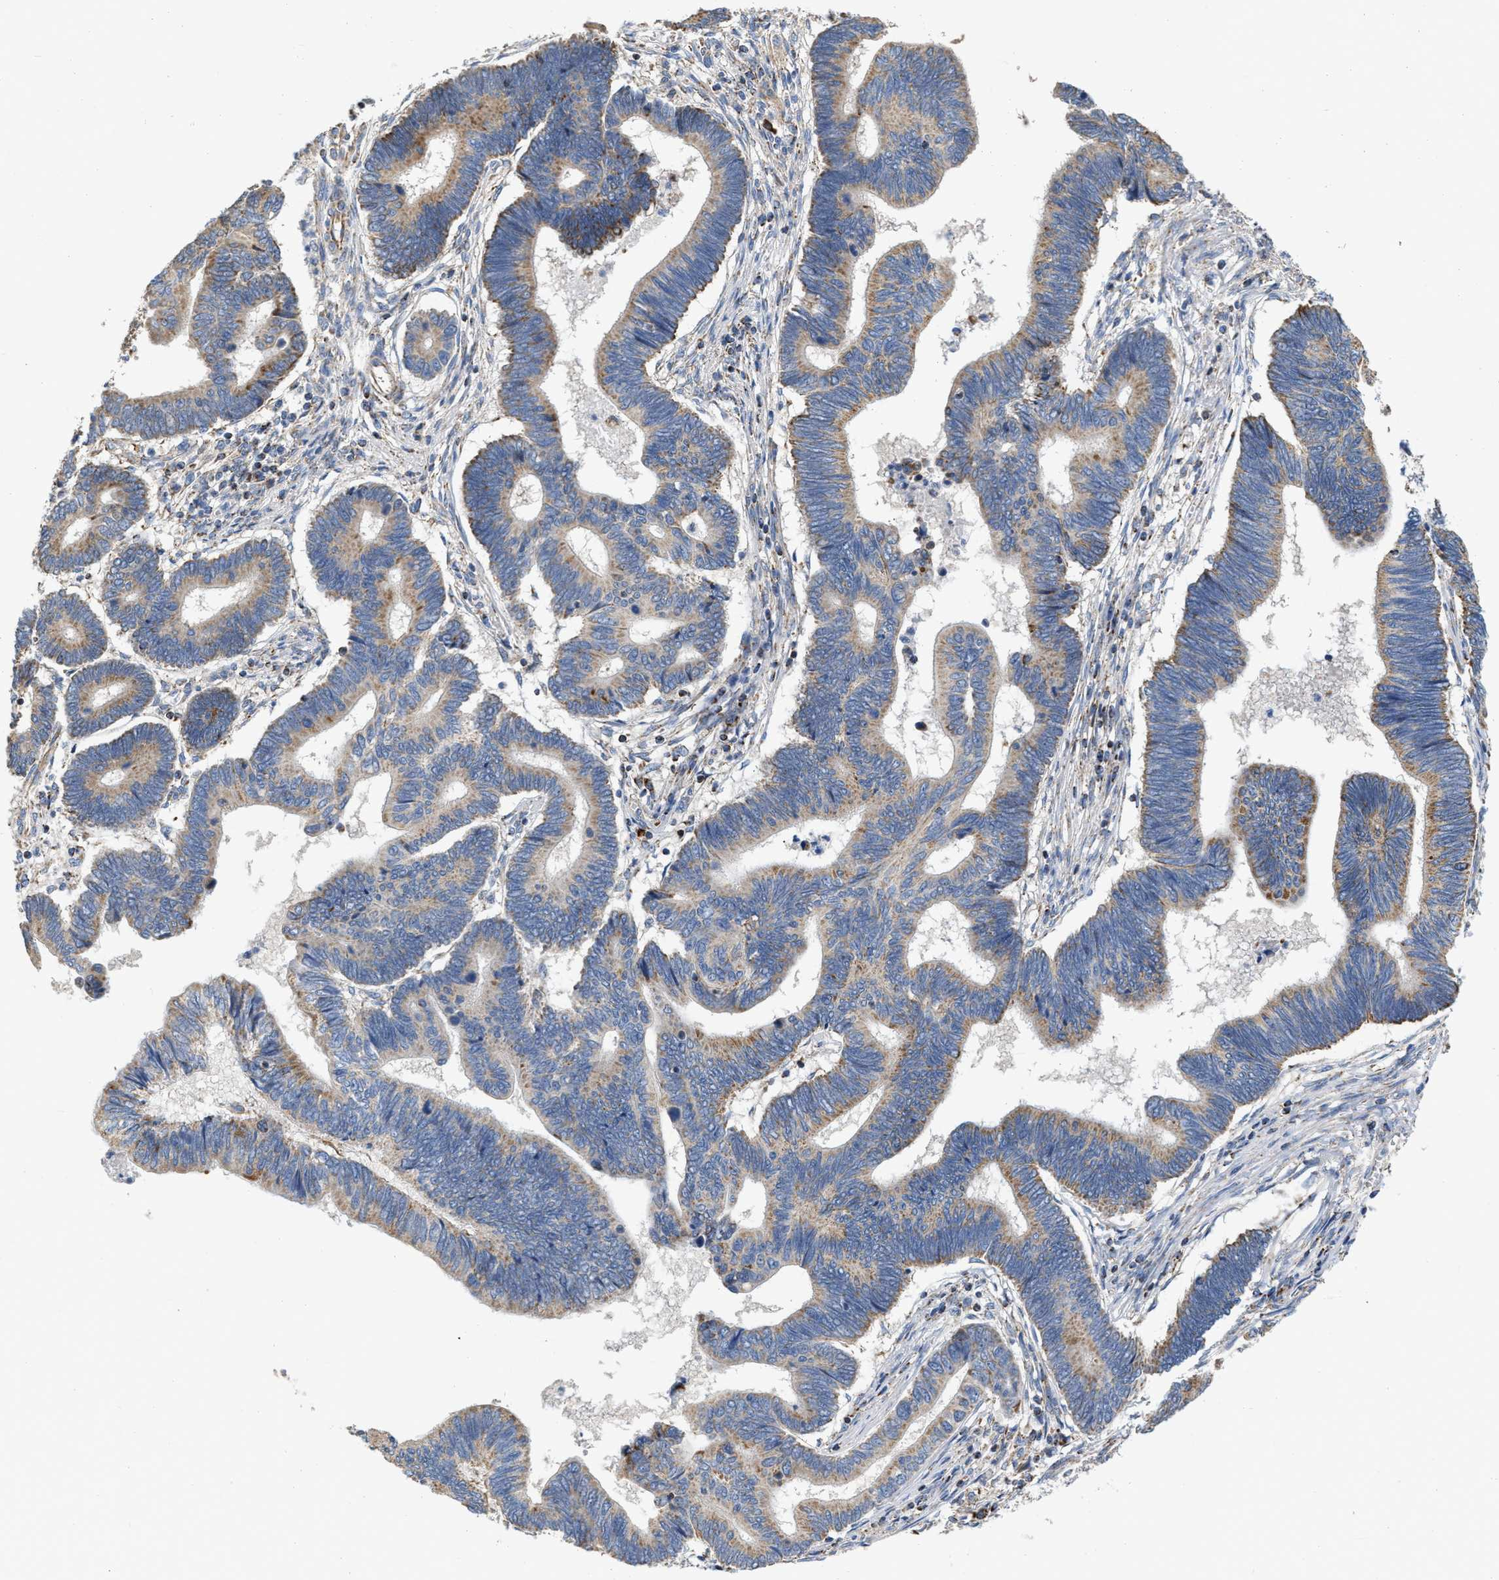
{"staining": {"intensity": "moderate", "quantity": "25%-75%", "location": "cytoplasmic/membranous"}, "tissue": "pancreatic cancer", "cell_type": "Tumor cells", "image_type": "cancer", "snomed": [{"axis": "morphology", "description": "Adenocarcinoma, NOS"}, {"axis": "topography", "description": "Pancreas"}], "caption": "This image reveals IHC staining of human adenocarcinoma (pancreatic), with medium moderate cytoplasmic/membranous positivity in about 25%-75% of tumor cells.", "gene": "CBLB", "patient": {"sex": "female", "age": 70}}